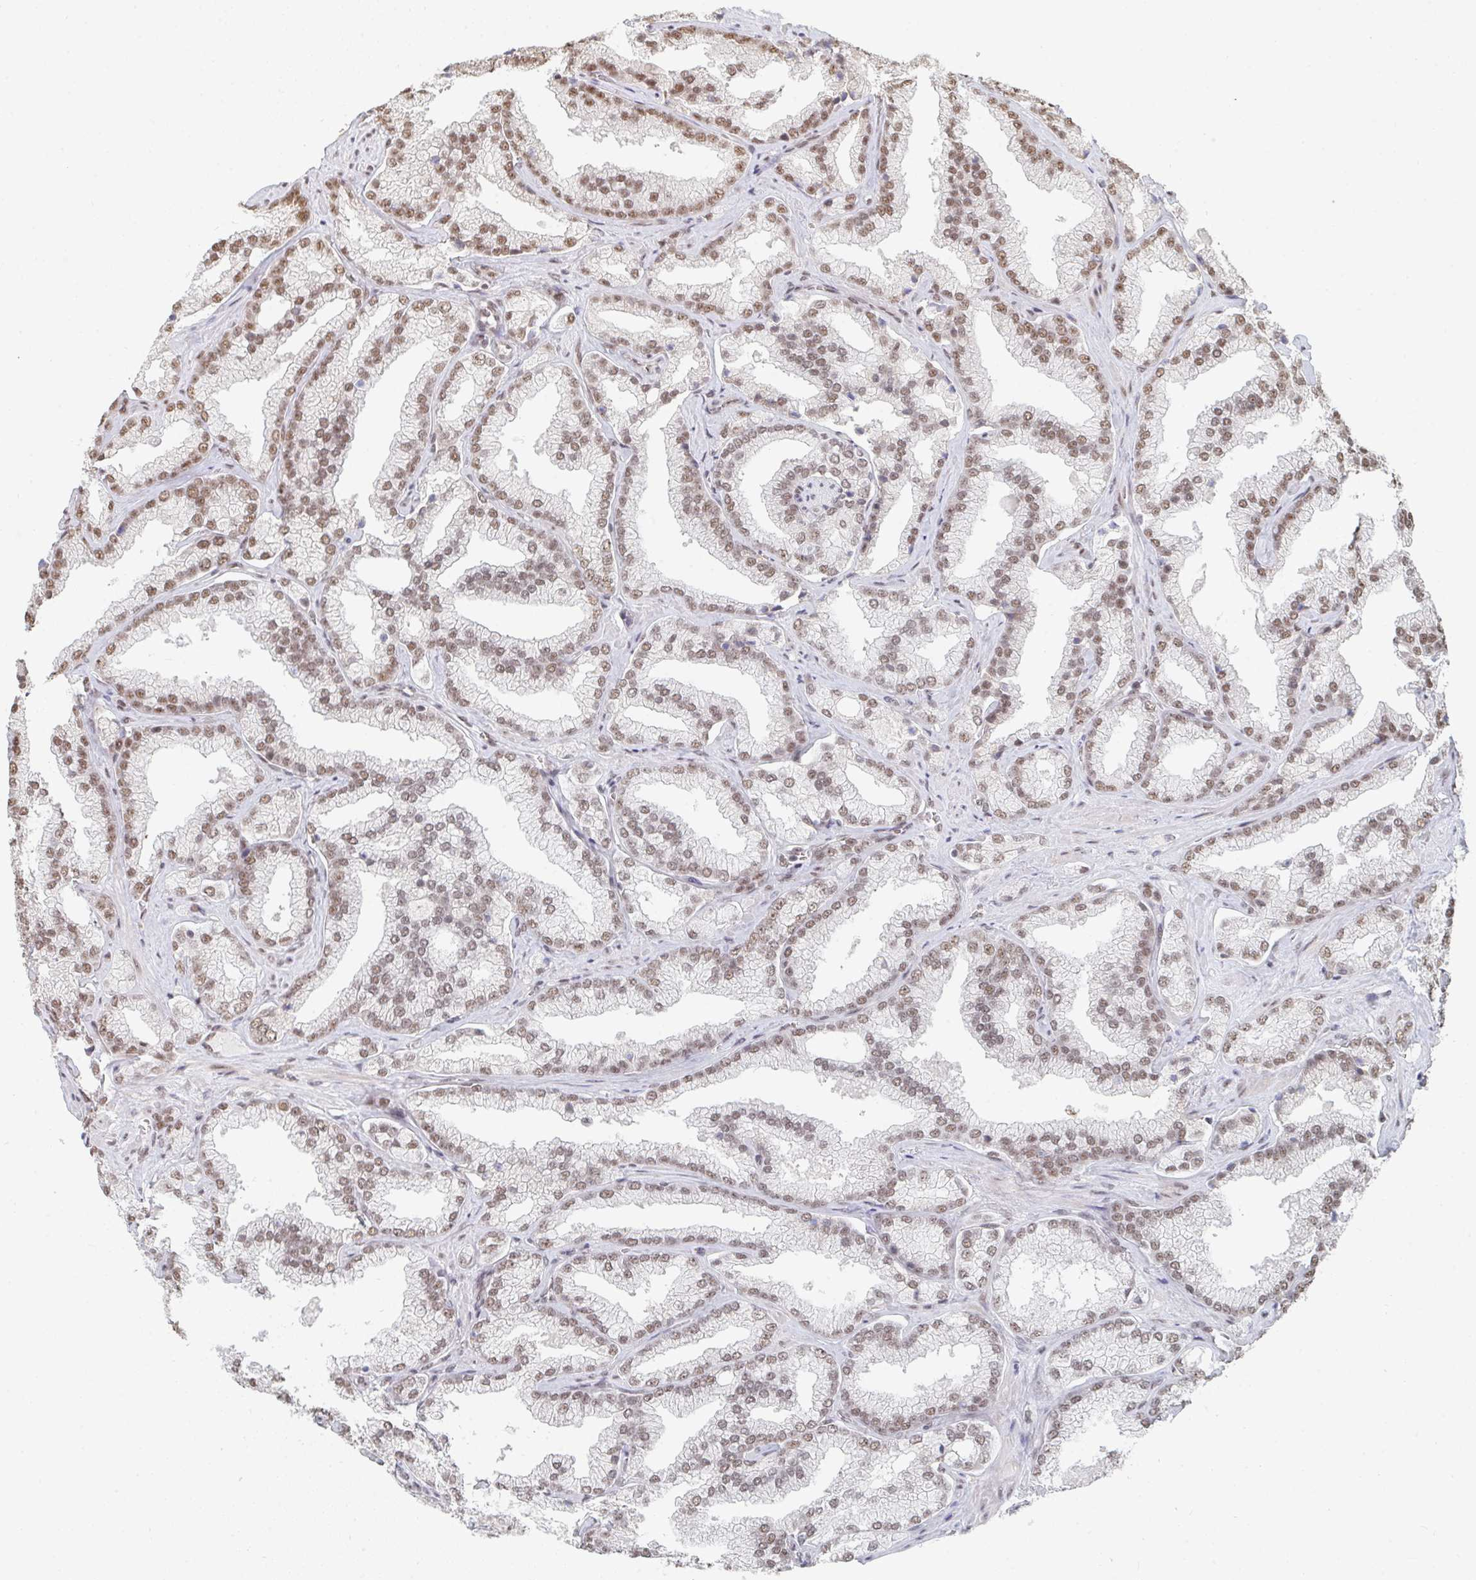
{"staining": {"intensity": "moderate", "quantity": "25%-75%", "location": "nuclear"}, "tissue": "prostate cancer", "cell_type": "Tumor cells", "image_type": "cancer", "snomed": [{"axis": "morphology", "description": "Adenocarcinoma, High grade"}, {"axis": "topography", "description": "Prostate"}], "caption": "Immunohistochemical staining of human prostate high-grade adenocarcinoma exhibits medium levels of moderate nuclear protein expression in approximately 25%-75% of tumor cells.", "gene": "MBNL1", "patient": {"sex": "male", "age": 68}}